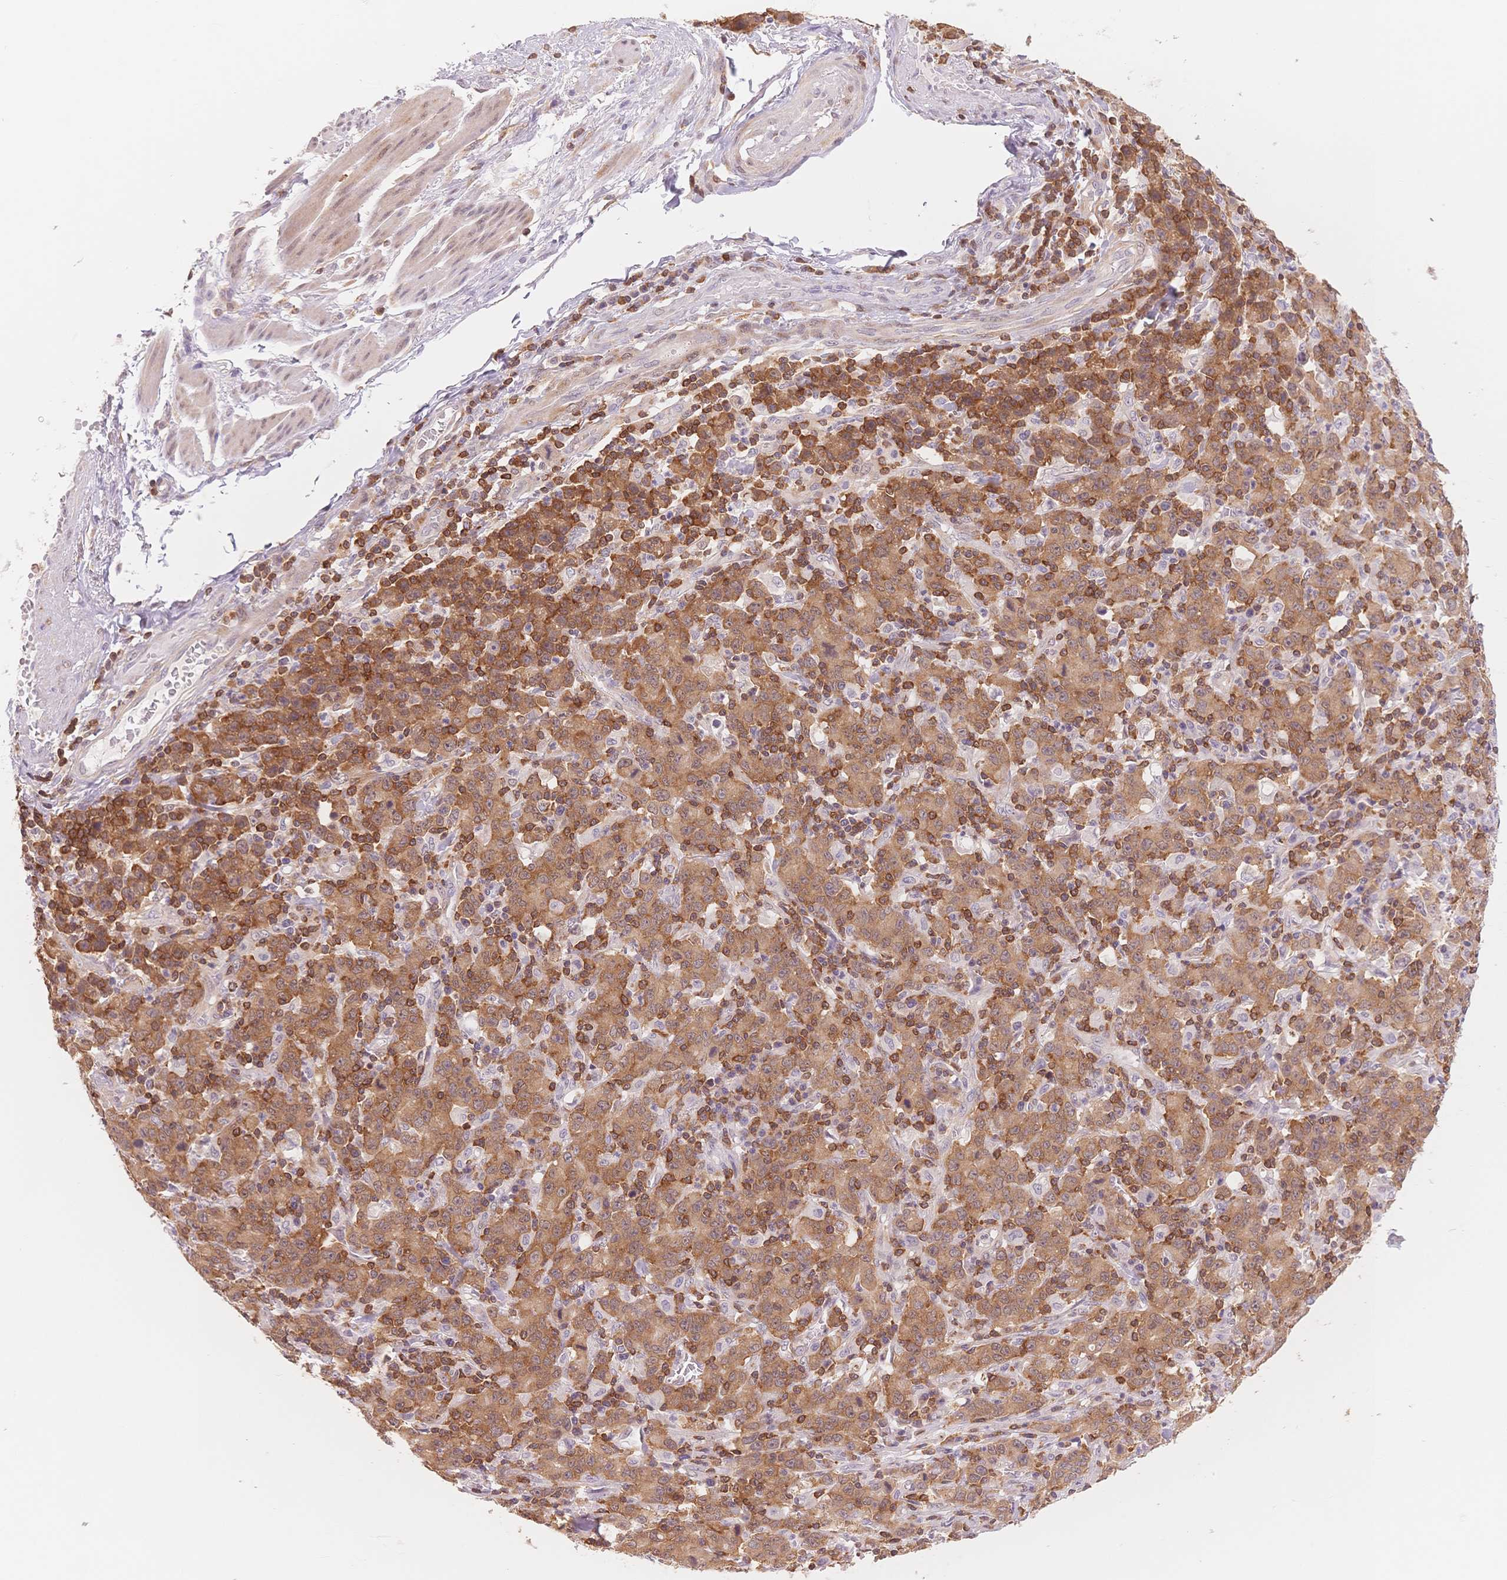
{"staining": {"intensity": "moderate", "quantity": ">75%", "location": "cytoplasmic/membranous"}, "tissue": "stomach cancer", "cell_type": "Tumor cells", "image_type": "cancer", "snomed": [{"axis": "morphology", "description": "Adenocarcinoma, NOS"}, {"axis": "topography", "description": "Stomach, upper"}], "caption": "A histopathology image of adenocarcinoma (stomach) stained for a protein exhibits moderate cytoplasmic/membranous brown staining in tumor cells.", "gene": "STK39", "patient": {"sex": "male", "age": 69}}